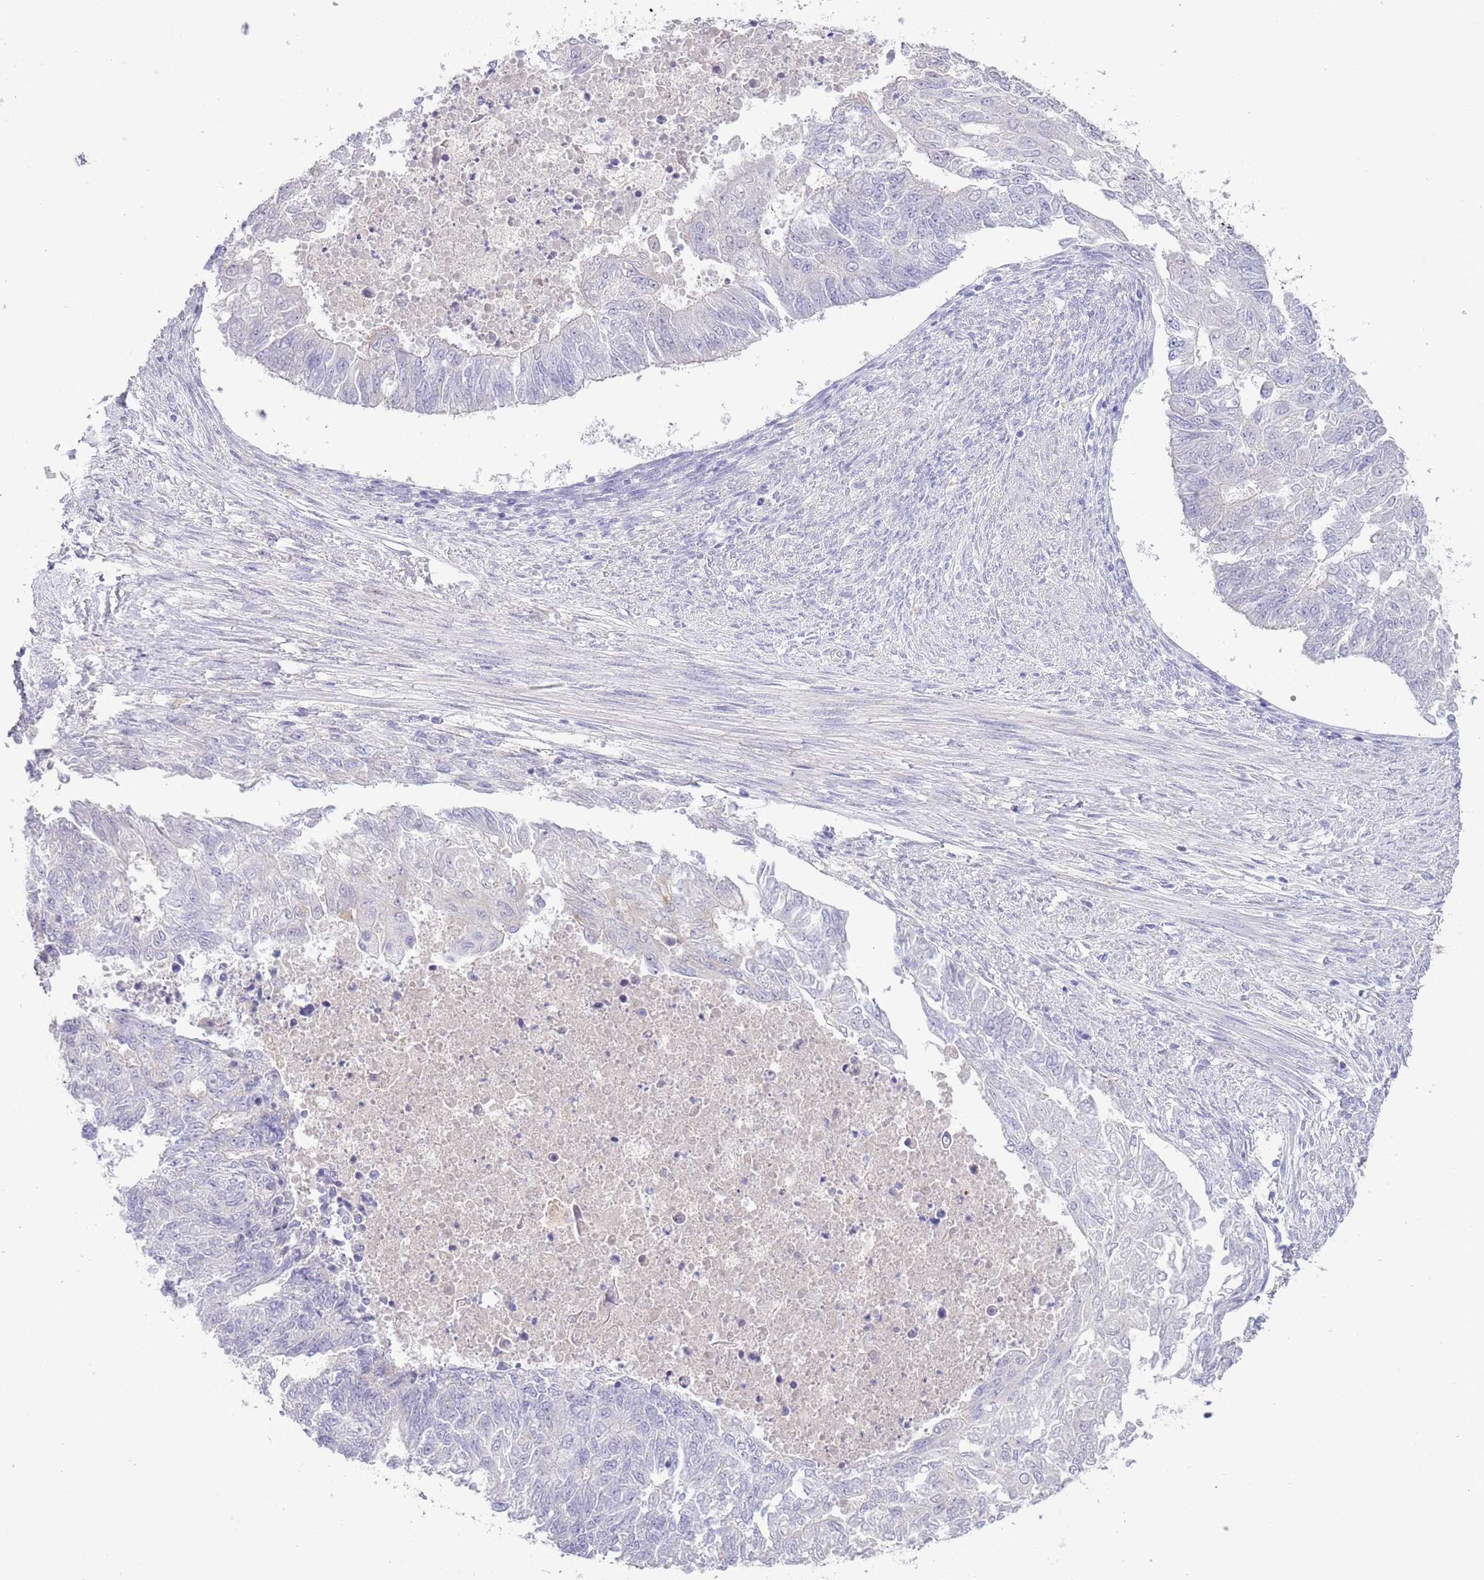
{"staining": {"intensity": "negative", "quantity": "none", "location": "none"}, "tissue": "endometrial cancer", "cell_type": "Tumor cells", "image_type": "cancer", "snomed": [{"axis": "morphology", "description": "Adenocarcinoma, NOS"}, {"axis": "topography", "description": "Endometrium"}], "caption": "There is no significant staining in tumor cells of endometrial cancer.", "gene": "ABHD17A", "patient": {"sex": "female", "age": 32}}